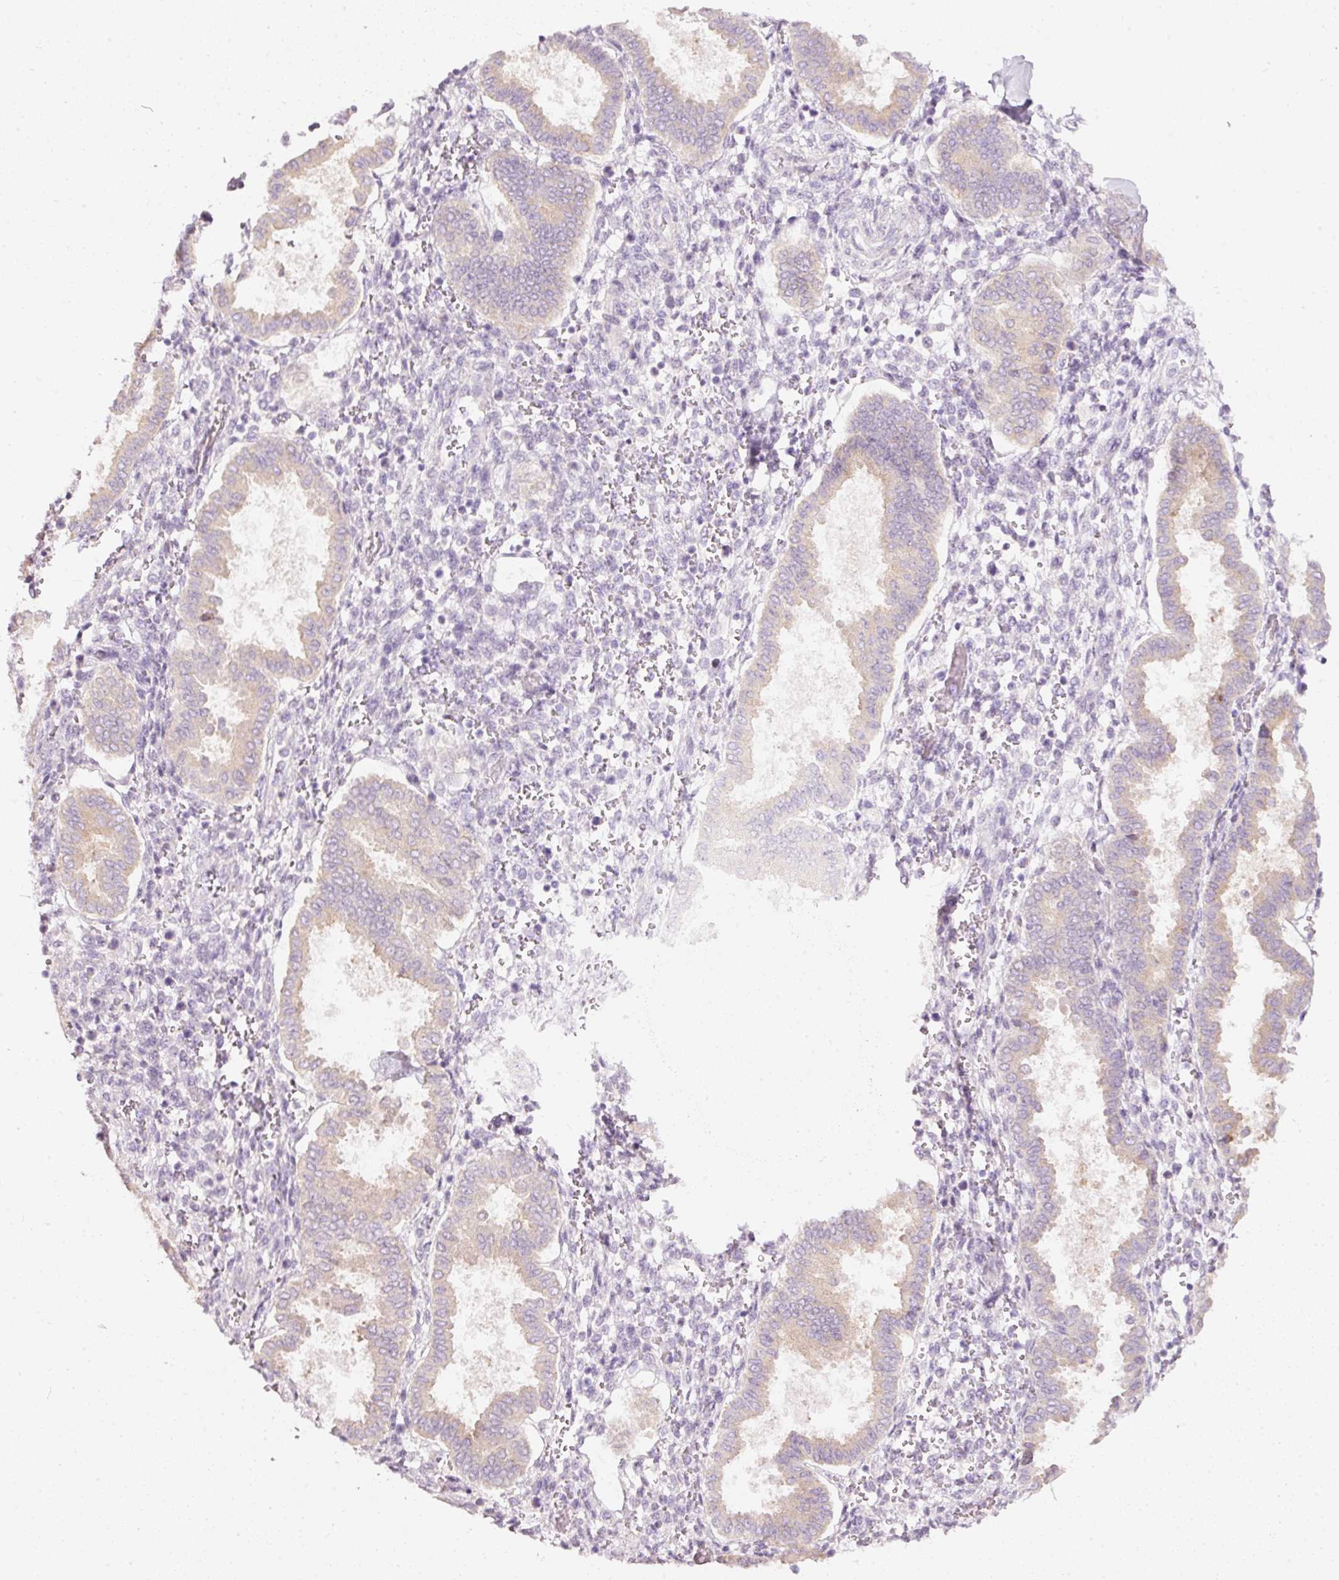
{"staining": {"intensity": "negative", "quantity": "none", "location": "none"}, "tissue": "endometrium", "cell_type": "Cells in endometrial stroma", "image_type": "normal", "snomed": [{"axis": "morphology", "description": "Normal tissue, NOS"}, {"axis": "topography", "description": "Endometrium"}], "caption": "Human endometrium stained for a protein using immunohistochemistry (IHC) reveals no expression in cells in endometrial stroma.", "gene": "PDXDC1", "patient": {"sex": "female", "age": 24}}